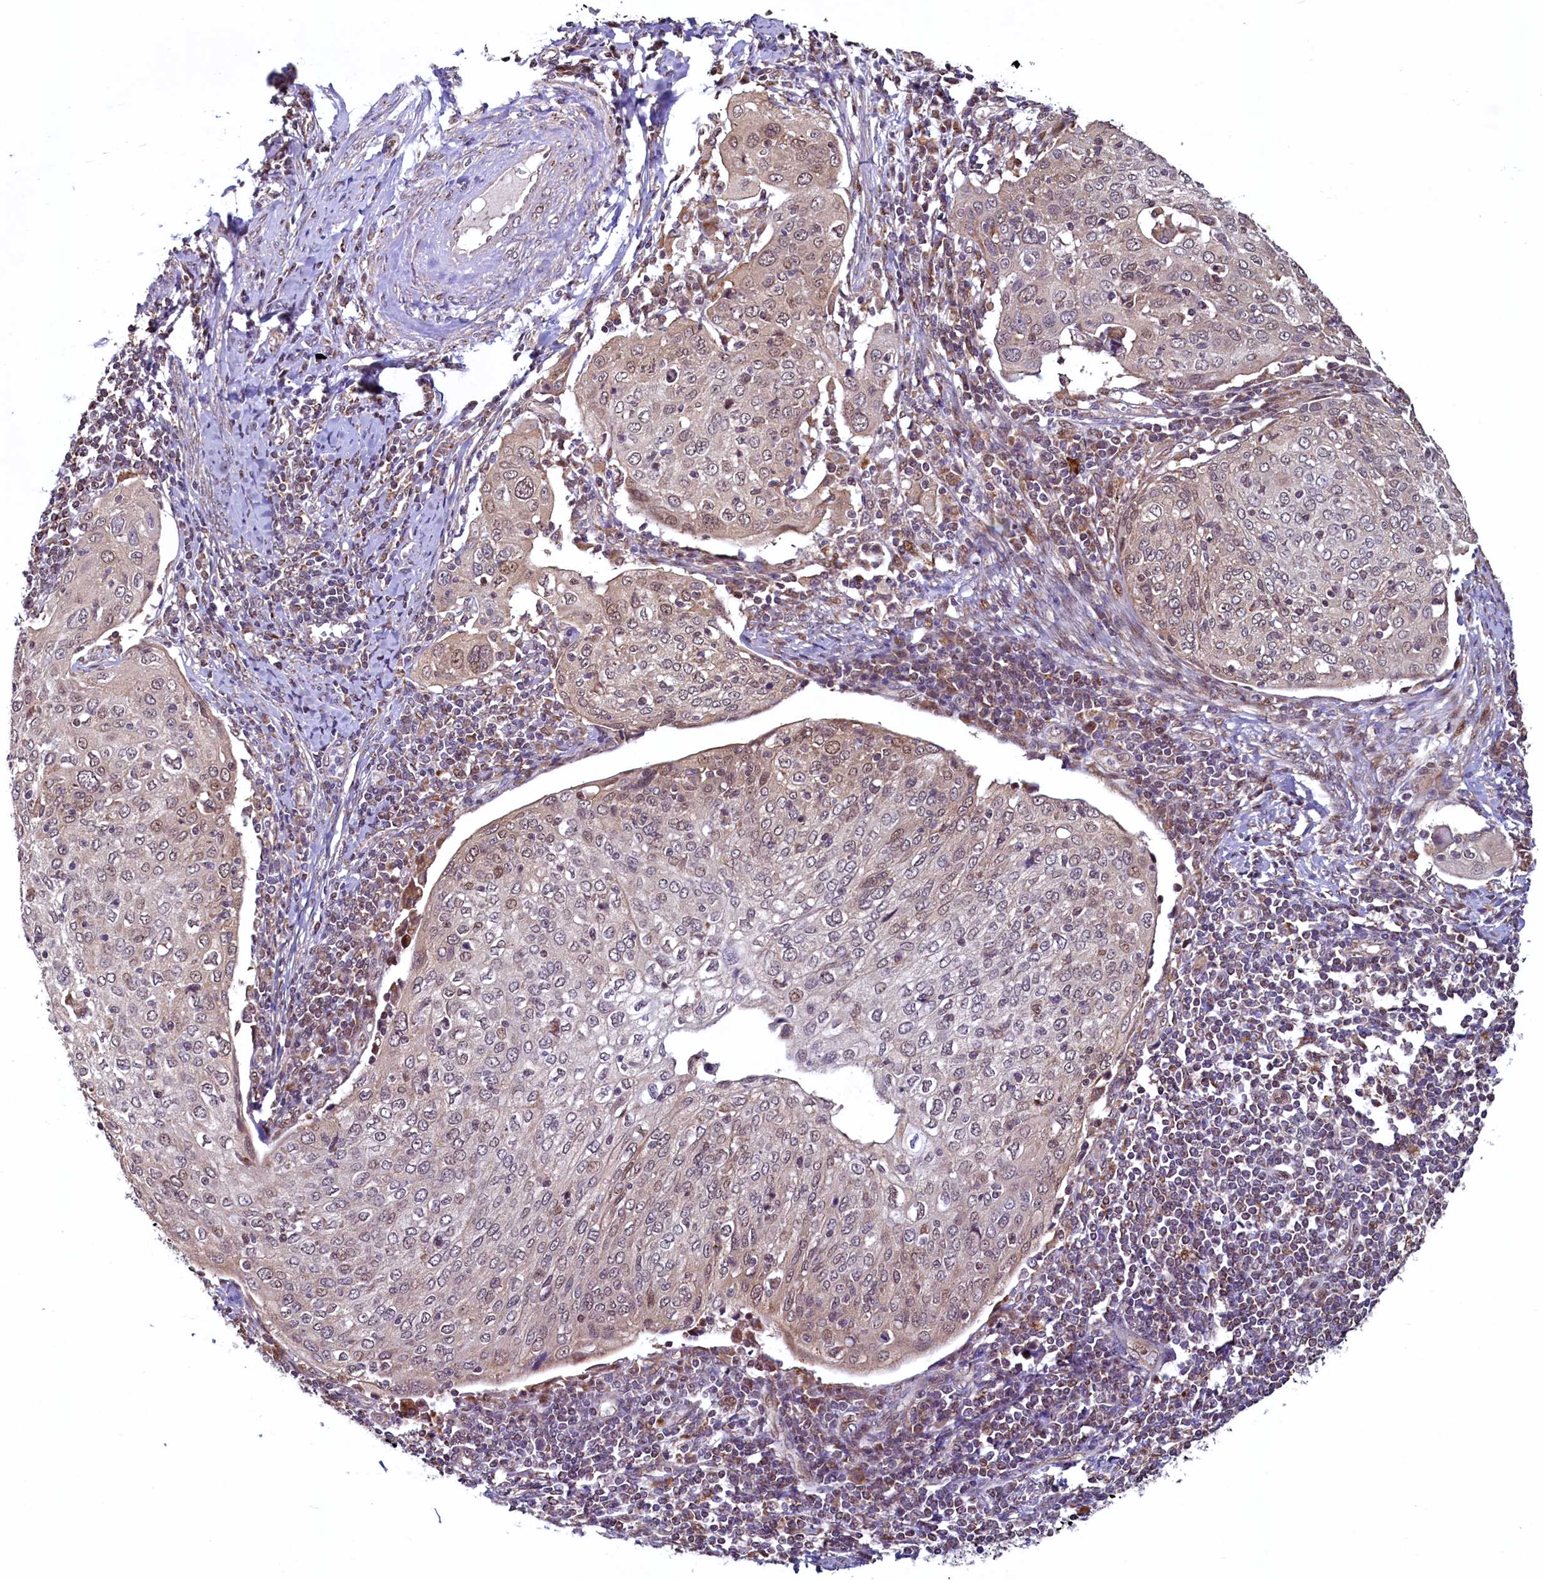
{"staining": {"intensity": "weak", "quantity": "25%-75%", "location": "nuclear"}, "tissue": "cervical cancer", "cell_type": "Tumor cells", "image_type": "cancer", "snomed": [{"axis": "morphology", "description": "Squamous cell carcinoma, NOS"}, {"axis": "topography", "description": "Cervix"}], "caption": "Tumor cells demonstrate weak nuclear expression in about 25%-75% of cells in cervical cancer. (Brightfield microscopy of DAB IHC at high magnification).", "gene": "ZNF577", "patient": {"sex": "female", "age": 67}}